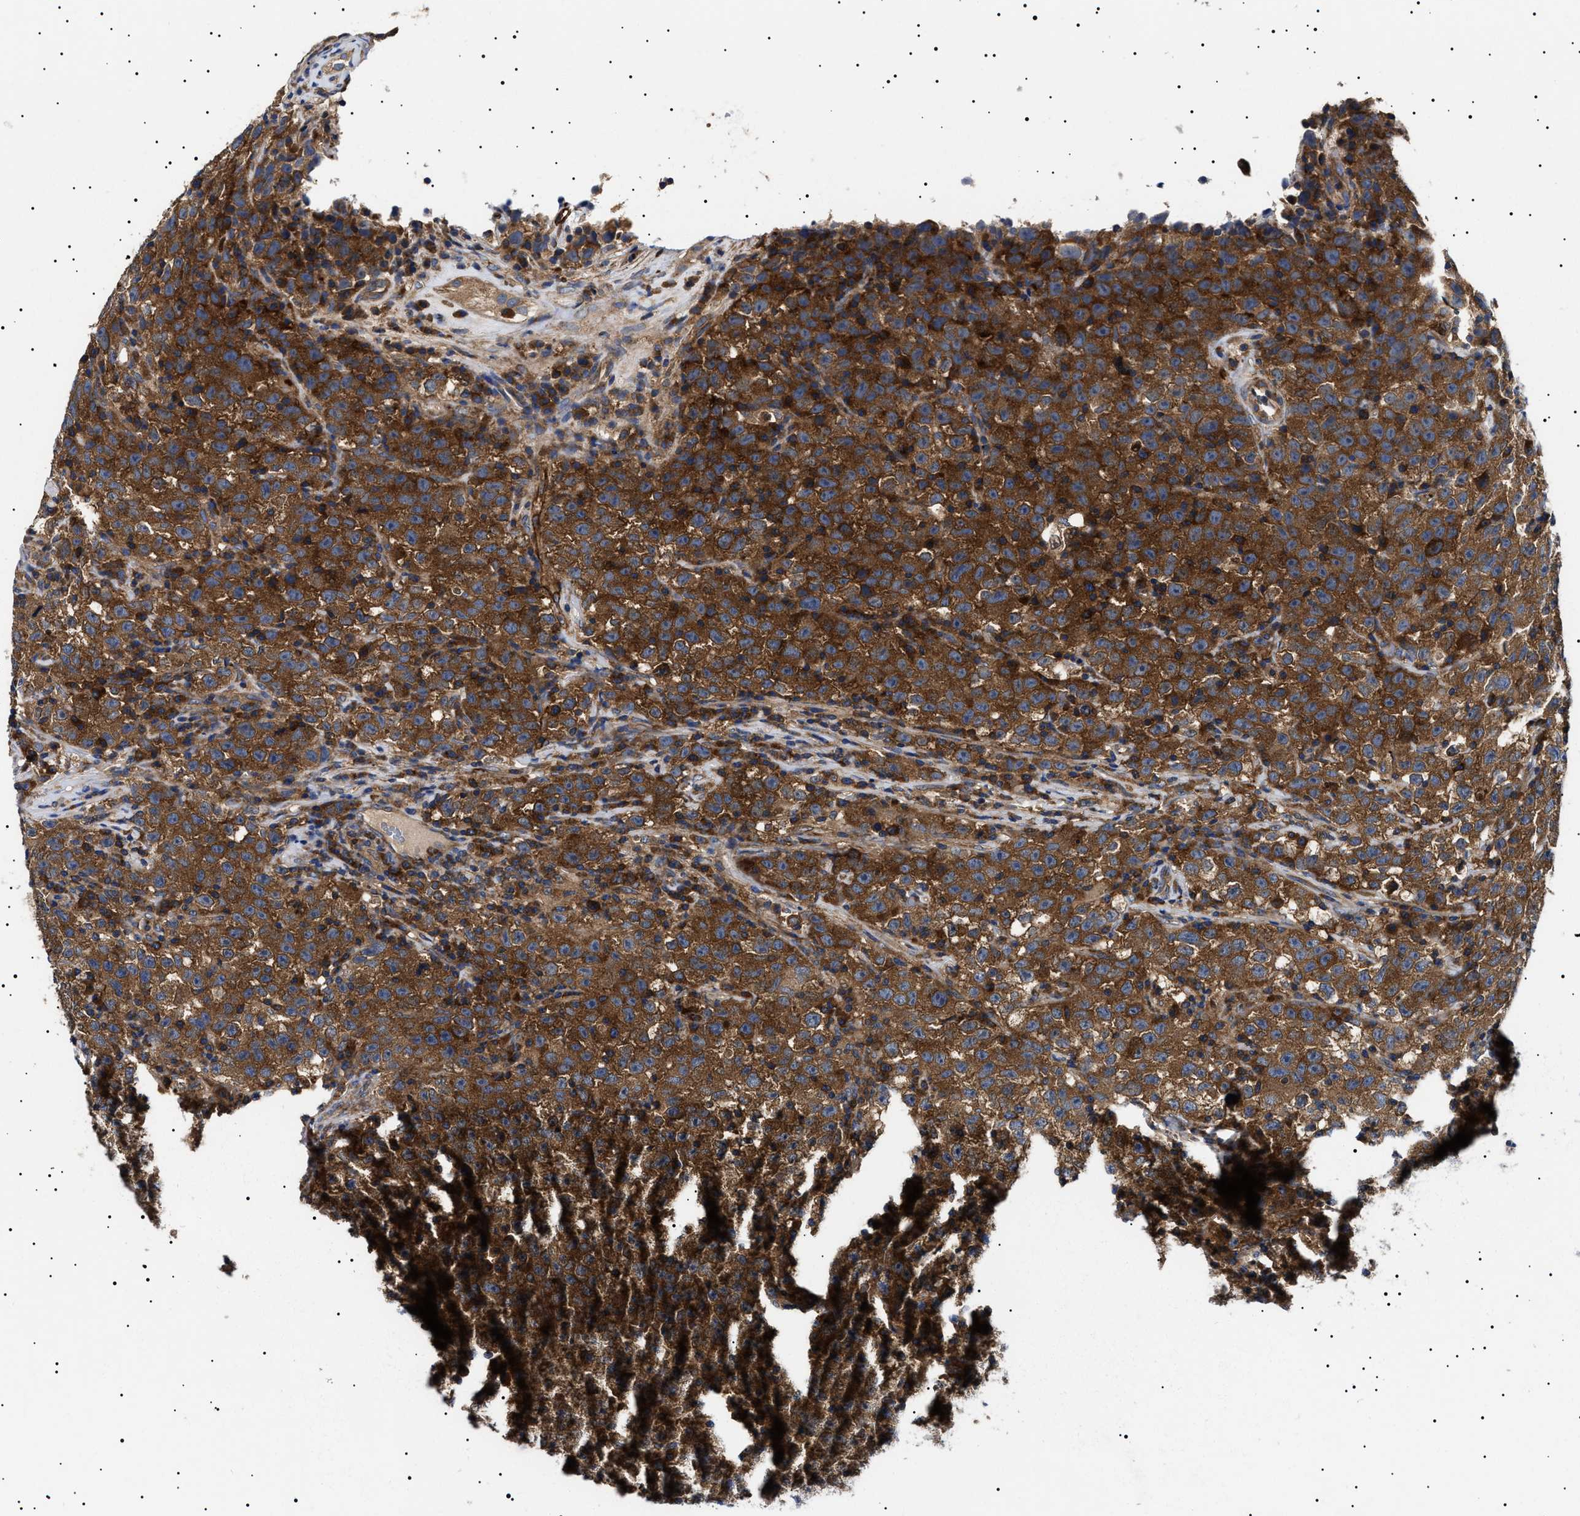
{"staining": {"intensity": "strong", "quantity": ">75%", "location": "cytoplasmic/membranous"}, "tissue": "testis cancer", "cell_type": "Tumor cells", "image_type": "cancer", "snomed": [{"axis": "morphology", "description": "Seminoma, NOS"}, {"axis": "topography", "description": "Testis"}], "caption": "Immunohistochemistry histopathology image of human testis cancer (seminoma) stained for a protein (brown), which exhibits high levels of strong cytoplasmic/membranous expression in approximately >75% of tumor cells.", "gene": "TPP2", "patient": {"sex": "male", "age": 22}}